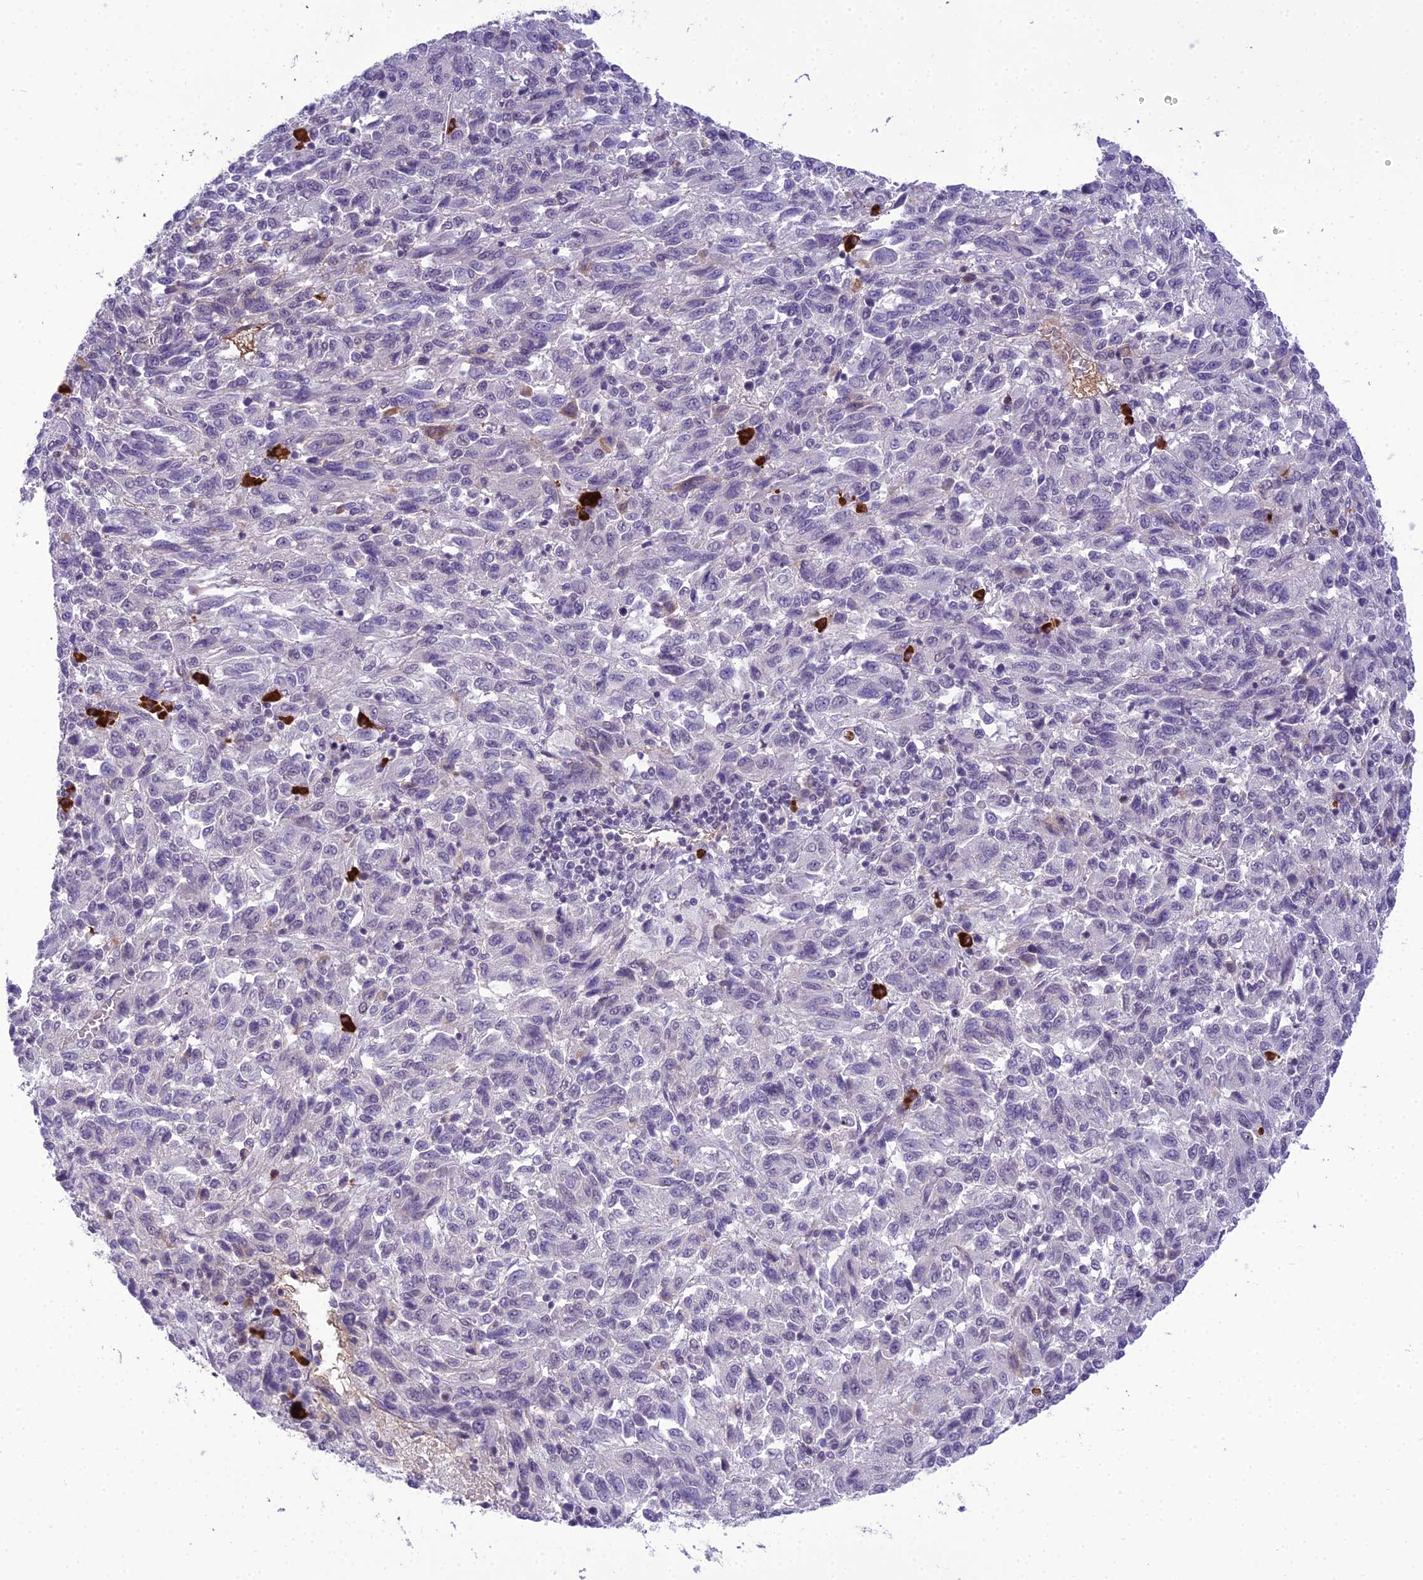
{"staining": {"intensity": "negative", "quantity": "none", "location": "none"}, "tissue": "melanoma", "cell_type": "Tumor cells", "image_type": "cancer", "snomed": [{"axis": "morphology", "description": "Malignant melanoma, Metastatic site"}, {"axis": "topography", "description": "Lung"}], "caption": "Protein analysis of melanoma demonstrates no significant positivity in tumor cells.", "gene": "SH3RF3", "patient": {"sex": "male", "age": 64}}